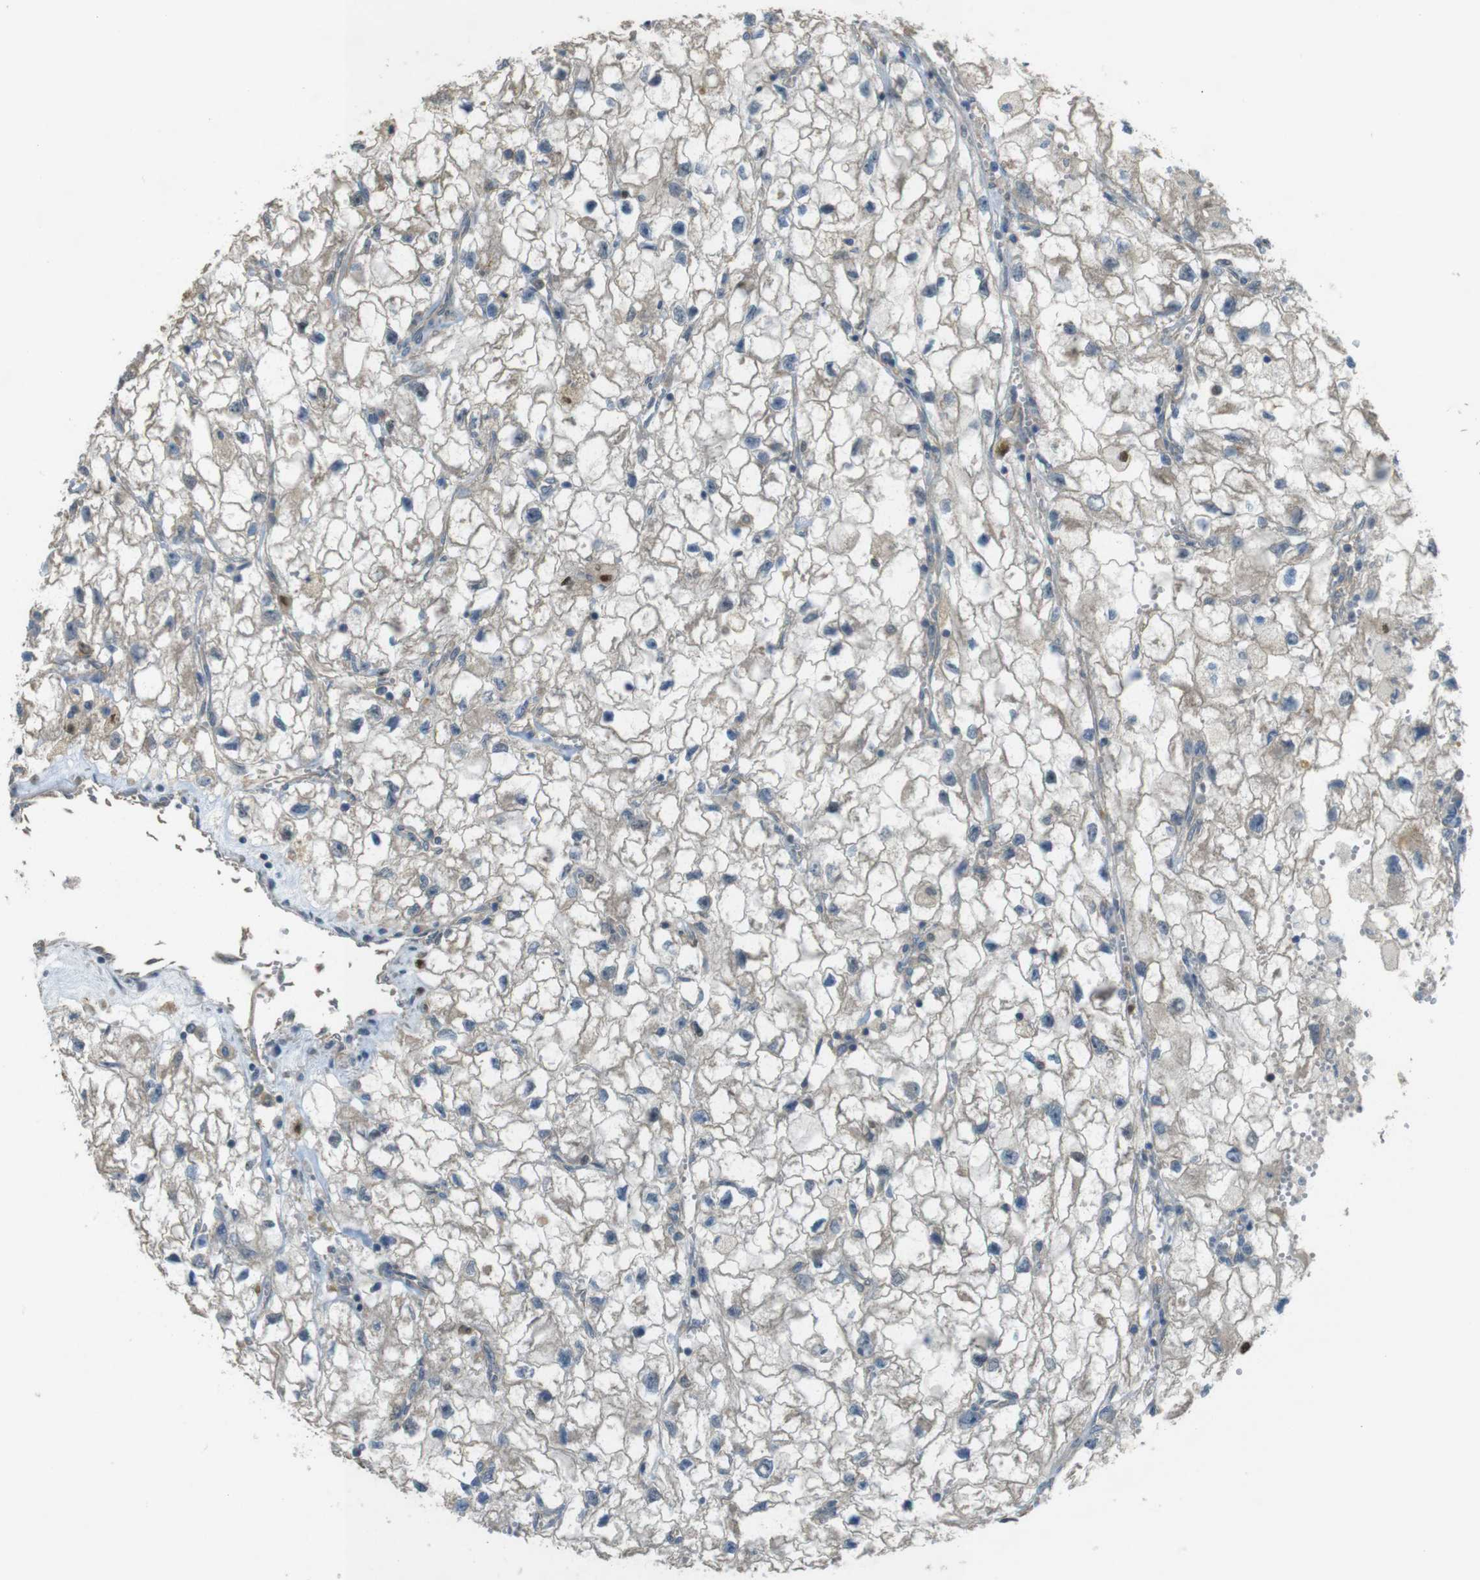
{"staining": {"intensity": "weak", "quantity": "25%-75%", "location": "cytoplasmic/membranous"}, "tissue": "renal cancer", "cell_type": "Tumor cells", "image_type": "cancer", "snomed": [{"axis": "morphology", "description": "Adenocarcinoma, NOS"}, {"axis": "topography", "description": "Kidney"}], "caption": "Immunohistochemistry (IHC) photomicrograph of neoplastic tissue: renal adenocarcinoma stained using IHC reveals low levels of weak protein expression localized specifically in the cytoplasmic/membranous of tumor cells, appearing as a cytoplasmic/membranous brown color.", "gene": "ZDHHC20", "patient": {"sex": "female", "age": 70}}